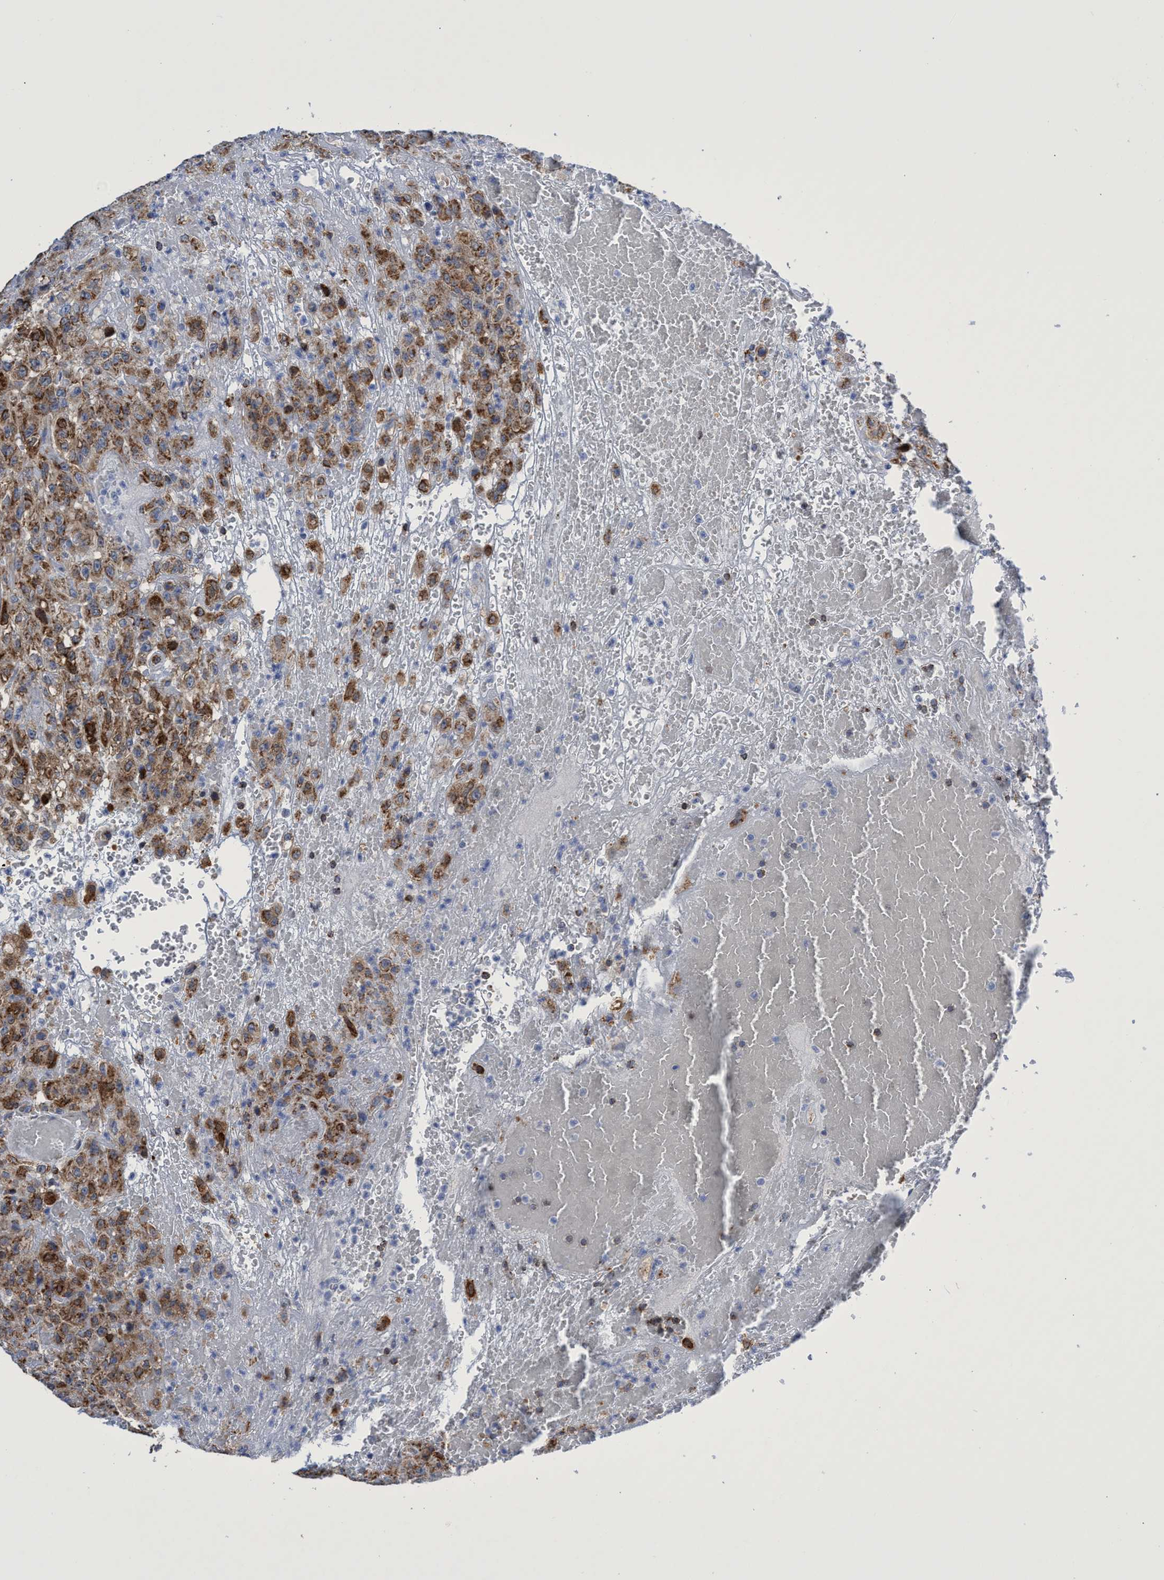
{"staining": {"intensity": "strong", "quantity": ">75%", "location": "cytoplasmic/membranous"}, "tissue": "urothelial cancer", "cell_type": "Tumor cells", "image_type": "cancer", "snomed": [{"axis": "morphology", "description": "Urothelial carcinoma, High grade"}, {"axis": "topography", "description": "Urinary bladder"}], "caption": "Immunohistochemical staining of human urothelial cancer exhibits high levels of strong cytoplasmic/membranous protein positivity in about >75% of tumor cells. The staining is performed using DAB brown chromogen to label protein expression. The nuclei are counter-stained blue using hematoxylin.", "gene": "CRYZ", "patient": {"sex": "male", "age": 46}}